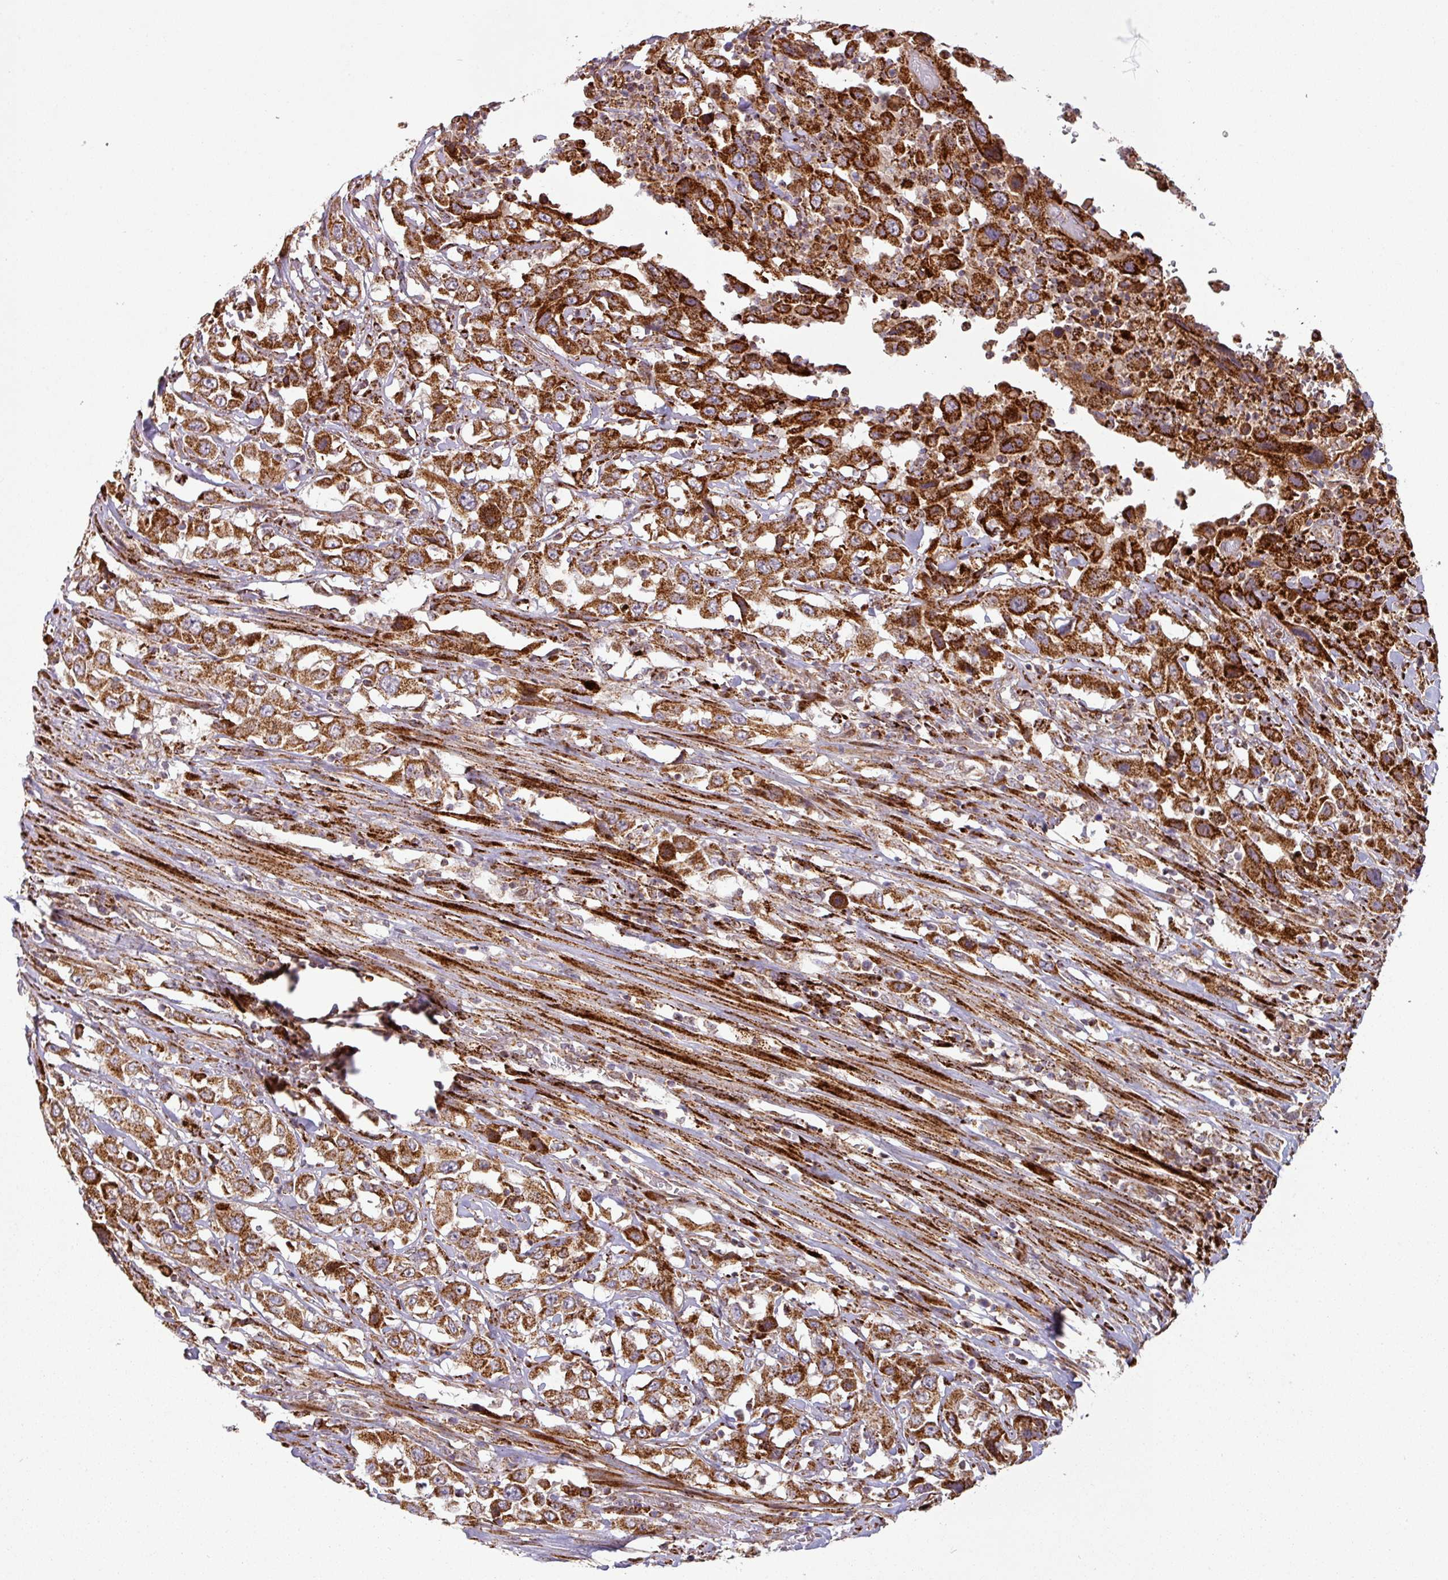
{"staining": {"intensity": "strong", "quantity": ">75%", "location": "cytoplasmic/membranous"}, "tissue": "urothelial cancer", "cell_type": "Tumor cells", "image_type": "cancer", "snomed": [{"axis": "morphology", "description": "Urothelial carcinoma, High grade"}, {"axis": "topography", "description": "Urinary bladder"}], "caption": "Tumor cells reveal high levels of strong cytoplasmic/membranous staining in approximately >75% of cells in human urothelial cancer.", "gene": "GPD2", "patient": {"sex": "male", "age": 61}}